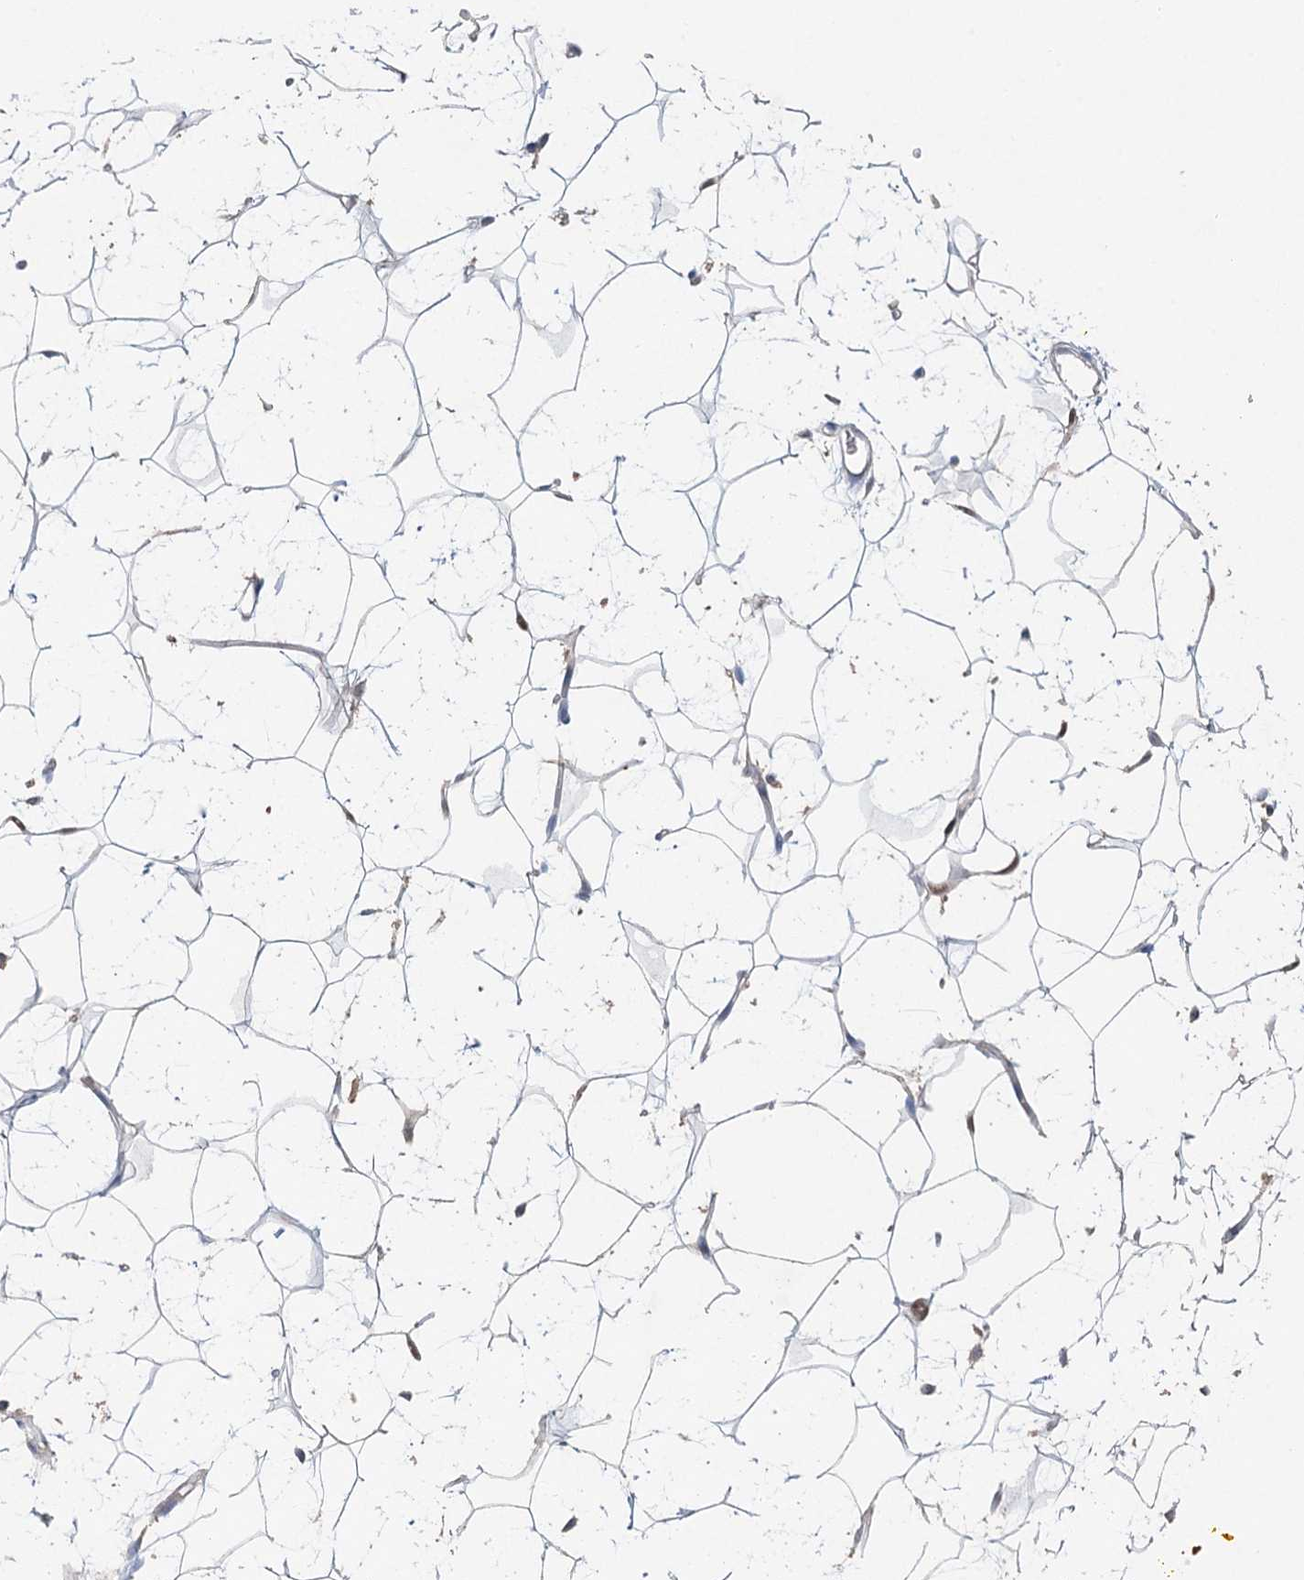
{"staining": {"intensity": "moderate", "quantity": "<25%", "location": "nuclear"}, "tissue": "adipose tissue", "cell_type": "Adipocytes", "image_type": "normal", "snomed": [{"axis": "morphology", "description": "Normal tissue, NOS"}, {"axis": "topography", "description": "Breast"}], "caption": "A histopathology image of human adipose tissue stained for a protein displays moderate nuclear brown staining in adipocytes.", "gene": "ADK", "patient": {"sex": "female", "age": 26}}